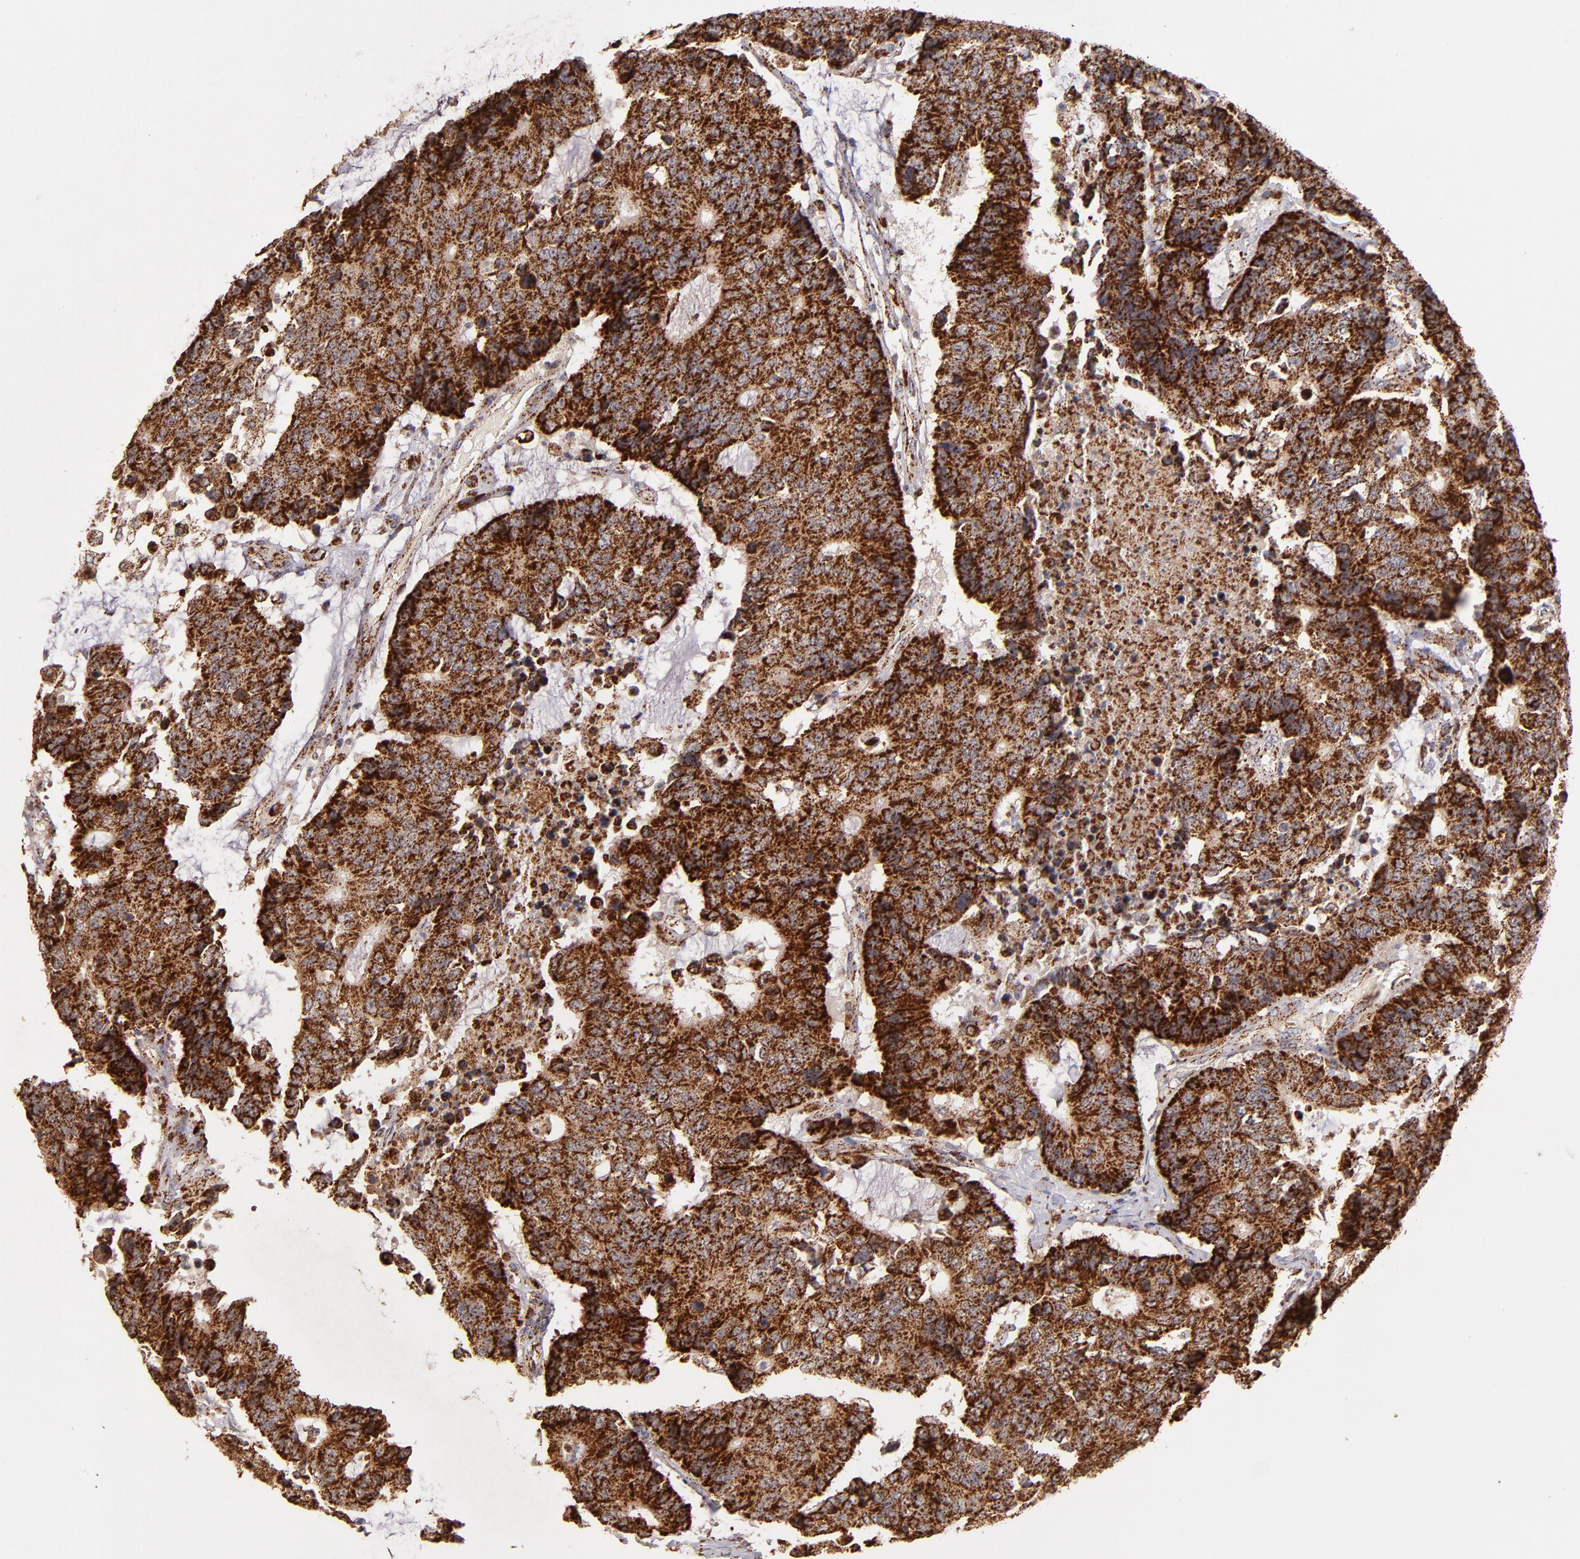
{"staining": {"intensity": "strong", "quantity": ">75%", "location": "cytoplasmic/membranous"}, "tissue": "colorectal cancer", "cell_type": "Tumor cells", "image_type": "cancer", "snomed": [{"axis": "morphology", "description": "Adenocarcinoma, NOS"}, {"axis": "topography", "description": "Colon"}], "caption": "An immunohistochemistry (IHC) histopathology image of neoplastic tissue is shown. Protein staining in brown labels strong cytoplasmic/membranous positivity in colorectal cancer within tumor cells.", "gene": "DLST", "patient": {"sex": "female", "age": 86}}